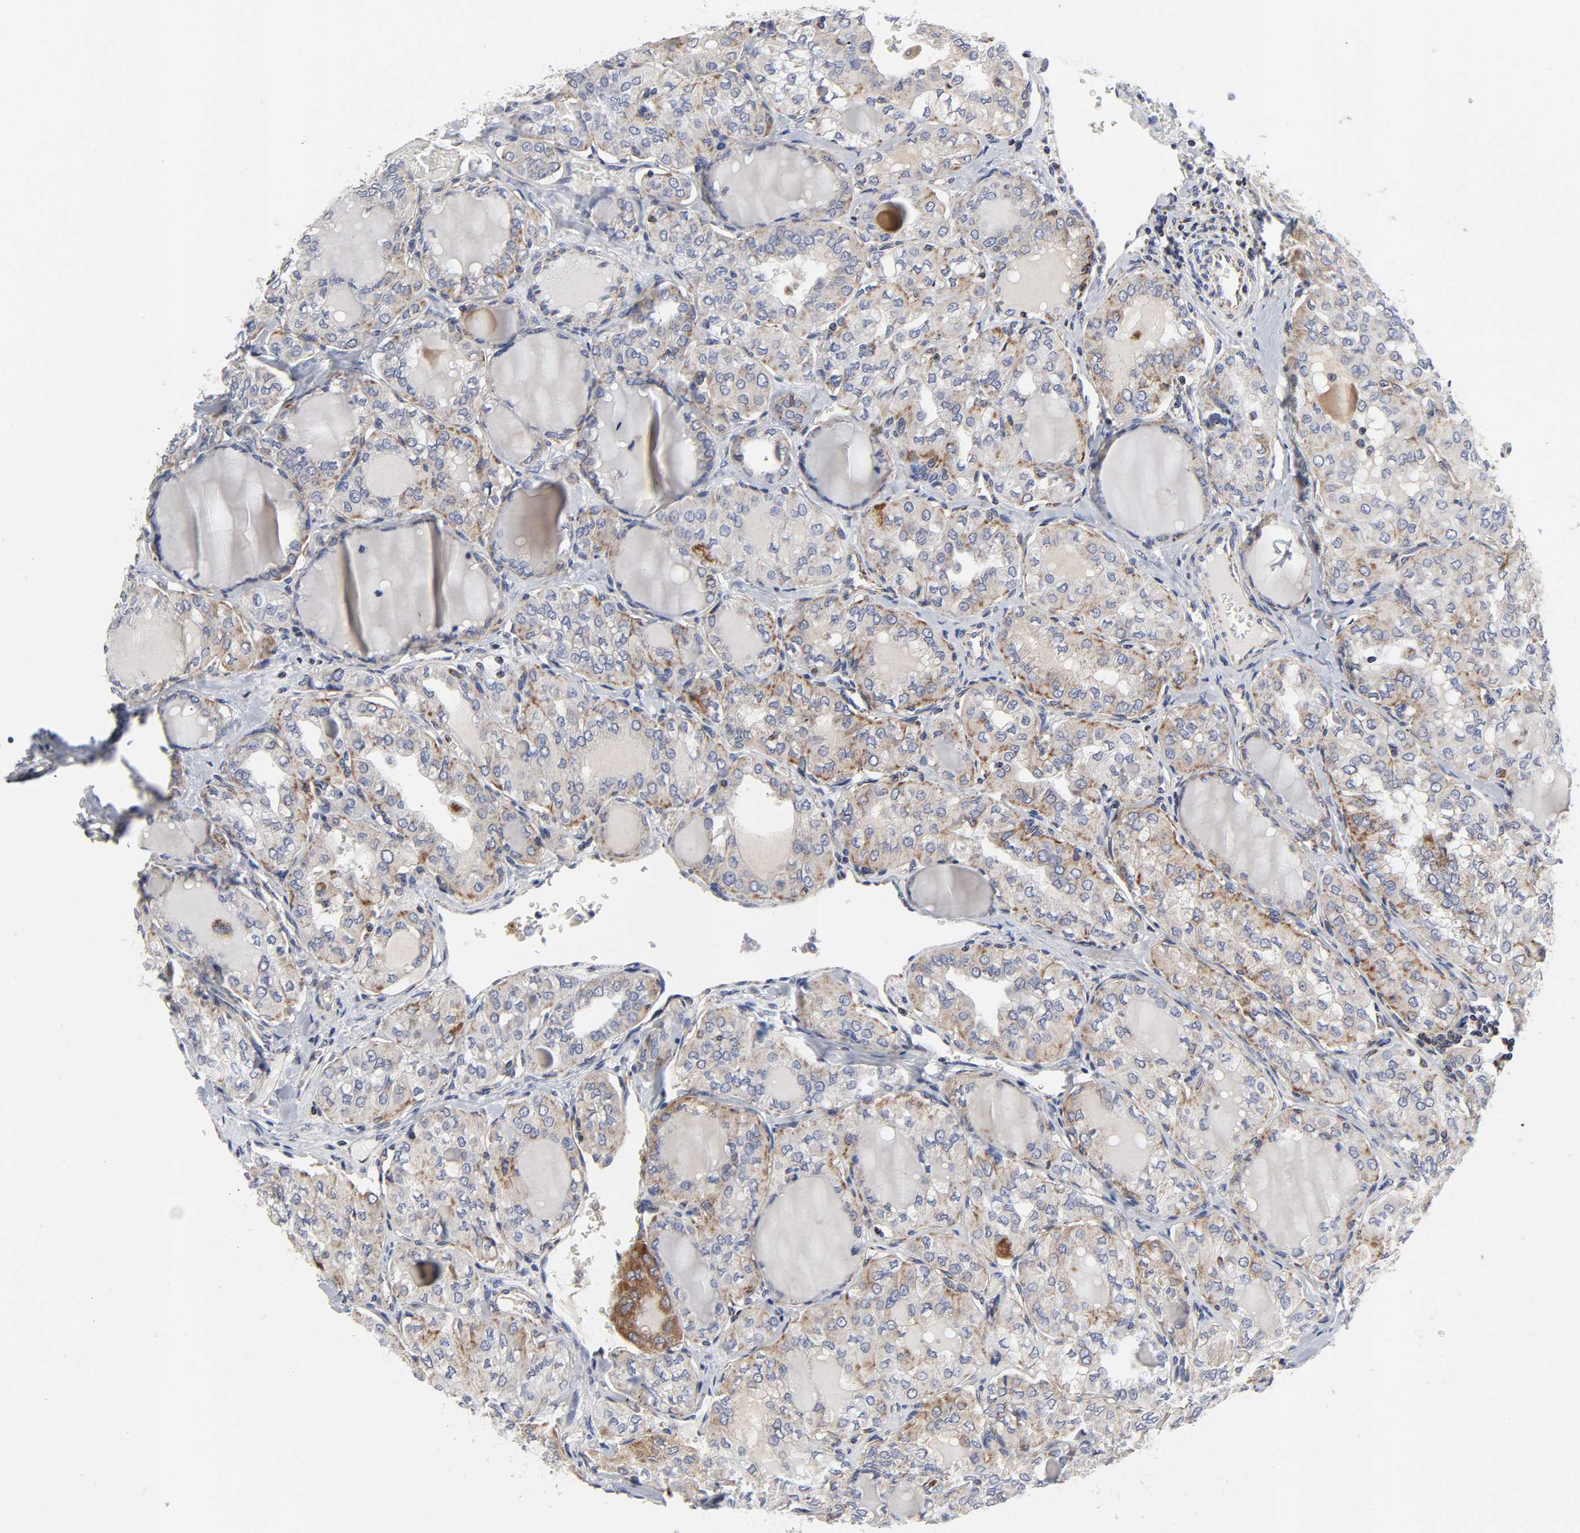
{"staining": {"intensity": "weak", "quantity": "25%-75%", "location": "cytoplasmic/membranous"}, "tissue": "thyroid cancer", "cell_type": "Tumor cells", "image_type": "cancer", "snomed": [{"axis": "morphology", "description": "Papillary adenocarcinoma, NOS"}, {"axis": "topography", "description": "Thyroid gland"}], "caption": "High-power microscopy captured an IHC histopathology image of thyroid cancer (papillary adenocarcinoma), revealing weak cytoplasmic/membranous expression in approximately 25%-75% of tumor cells.", "gene": "AOPEP", "patient": {"sex": "male", "age": 20}}